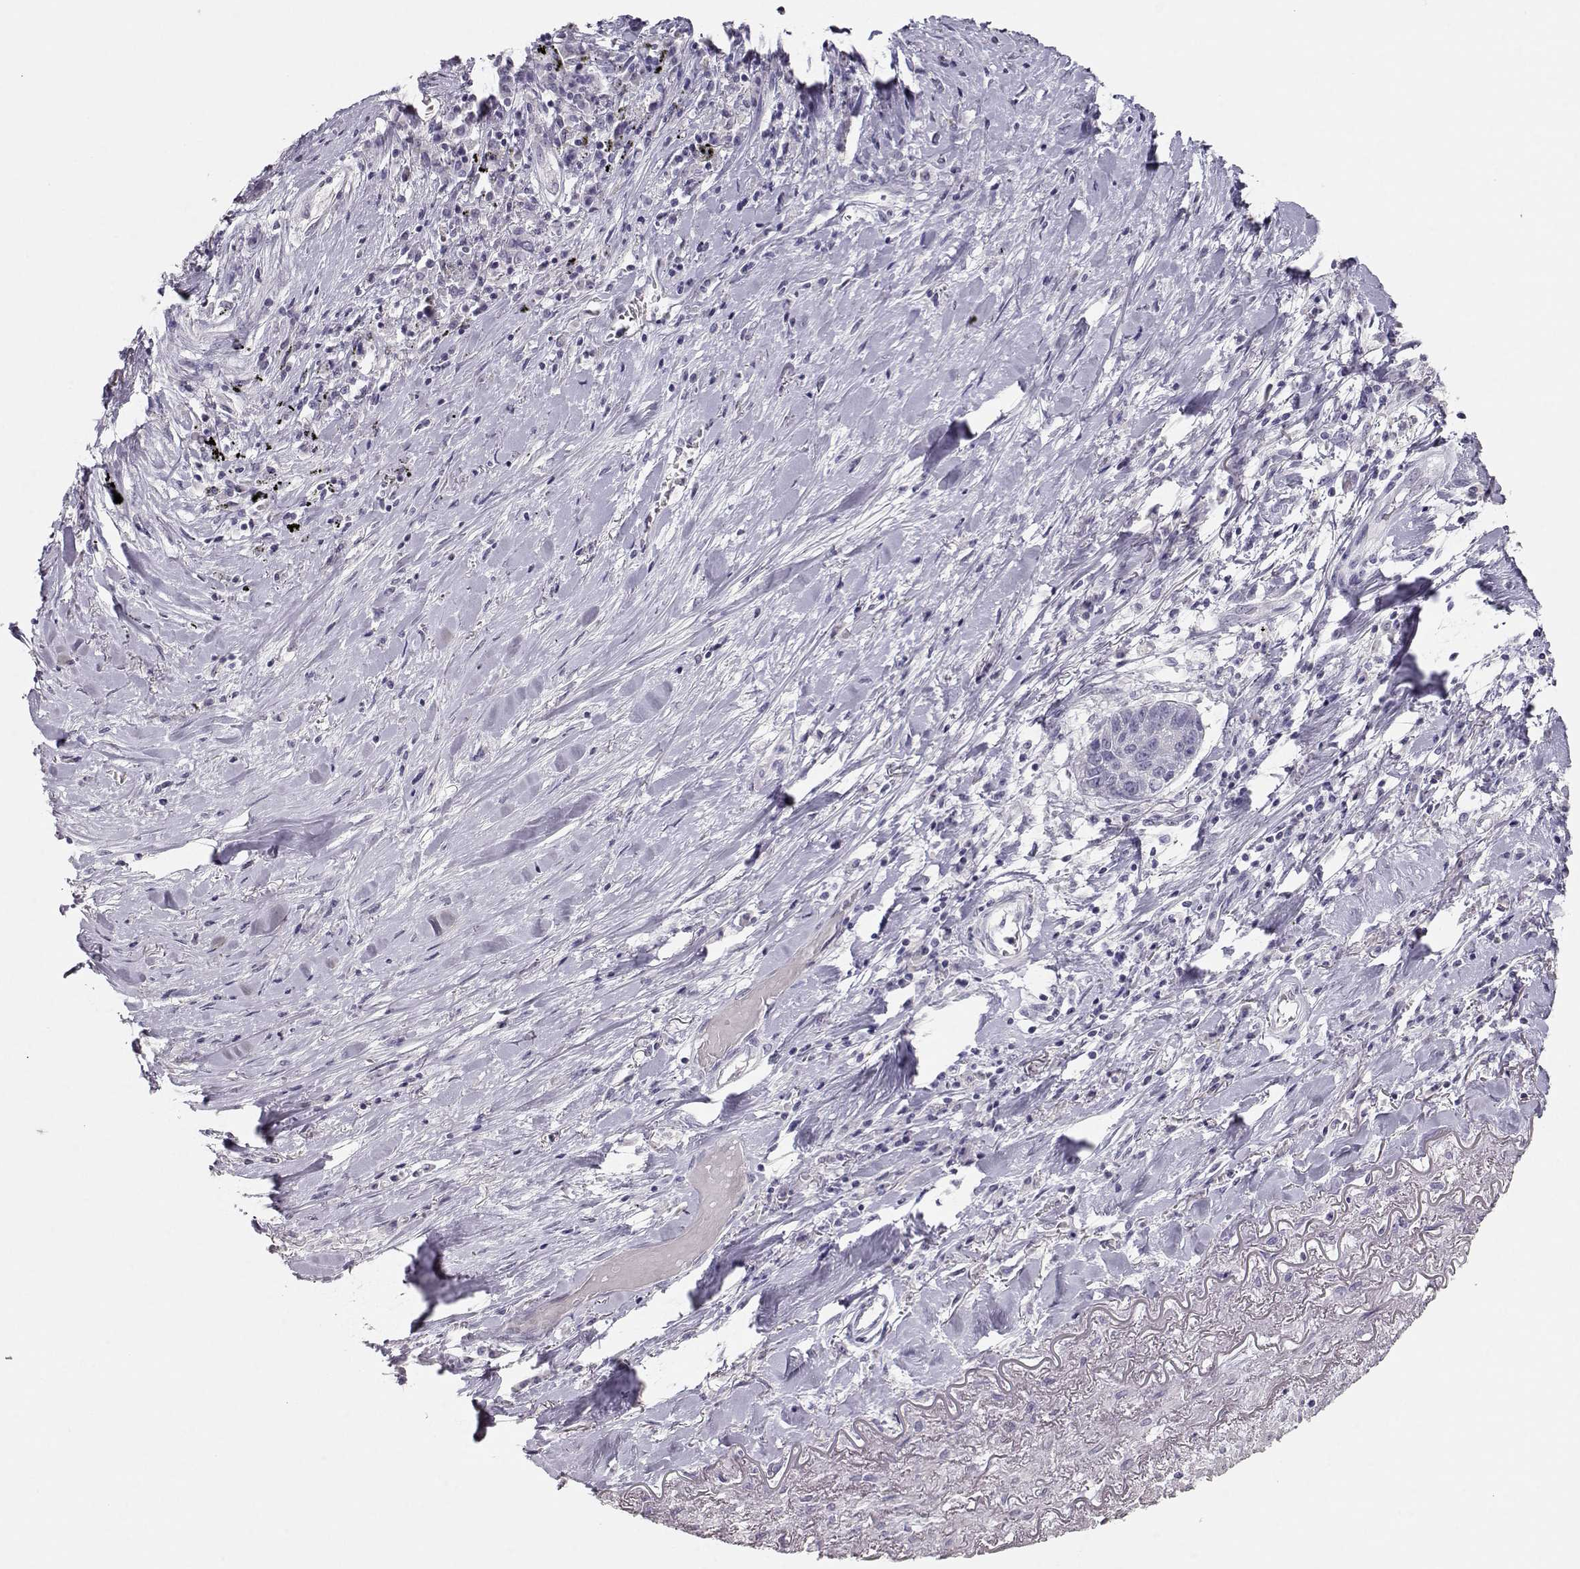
{"staining": {"intensity": "negative", "quantity": "none", "location": "none"}, "tissue": "lung cancer", "cell_type": "Tumor cells", "image_type": "cancer", "snomed": [{"axis": "morphology", "description": "Squamous cell carcinoma, NOS"}, {"axis": "topography", "description": "Lung"}], "caption": "Tumor cells are negative for protein expression in human lung cancer (squamous cell carcinoma). (Brightfield microscopy of DAB (3,3'-diaminobenzidine) immunohistochemistry (IHC) at high magnification).", "gene": "MAGEC1", "patient": {"sex": "male", "age": 73}}